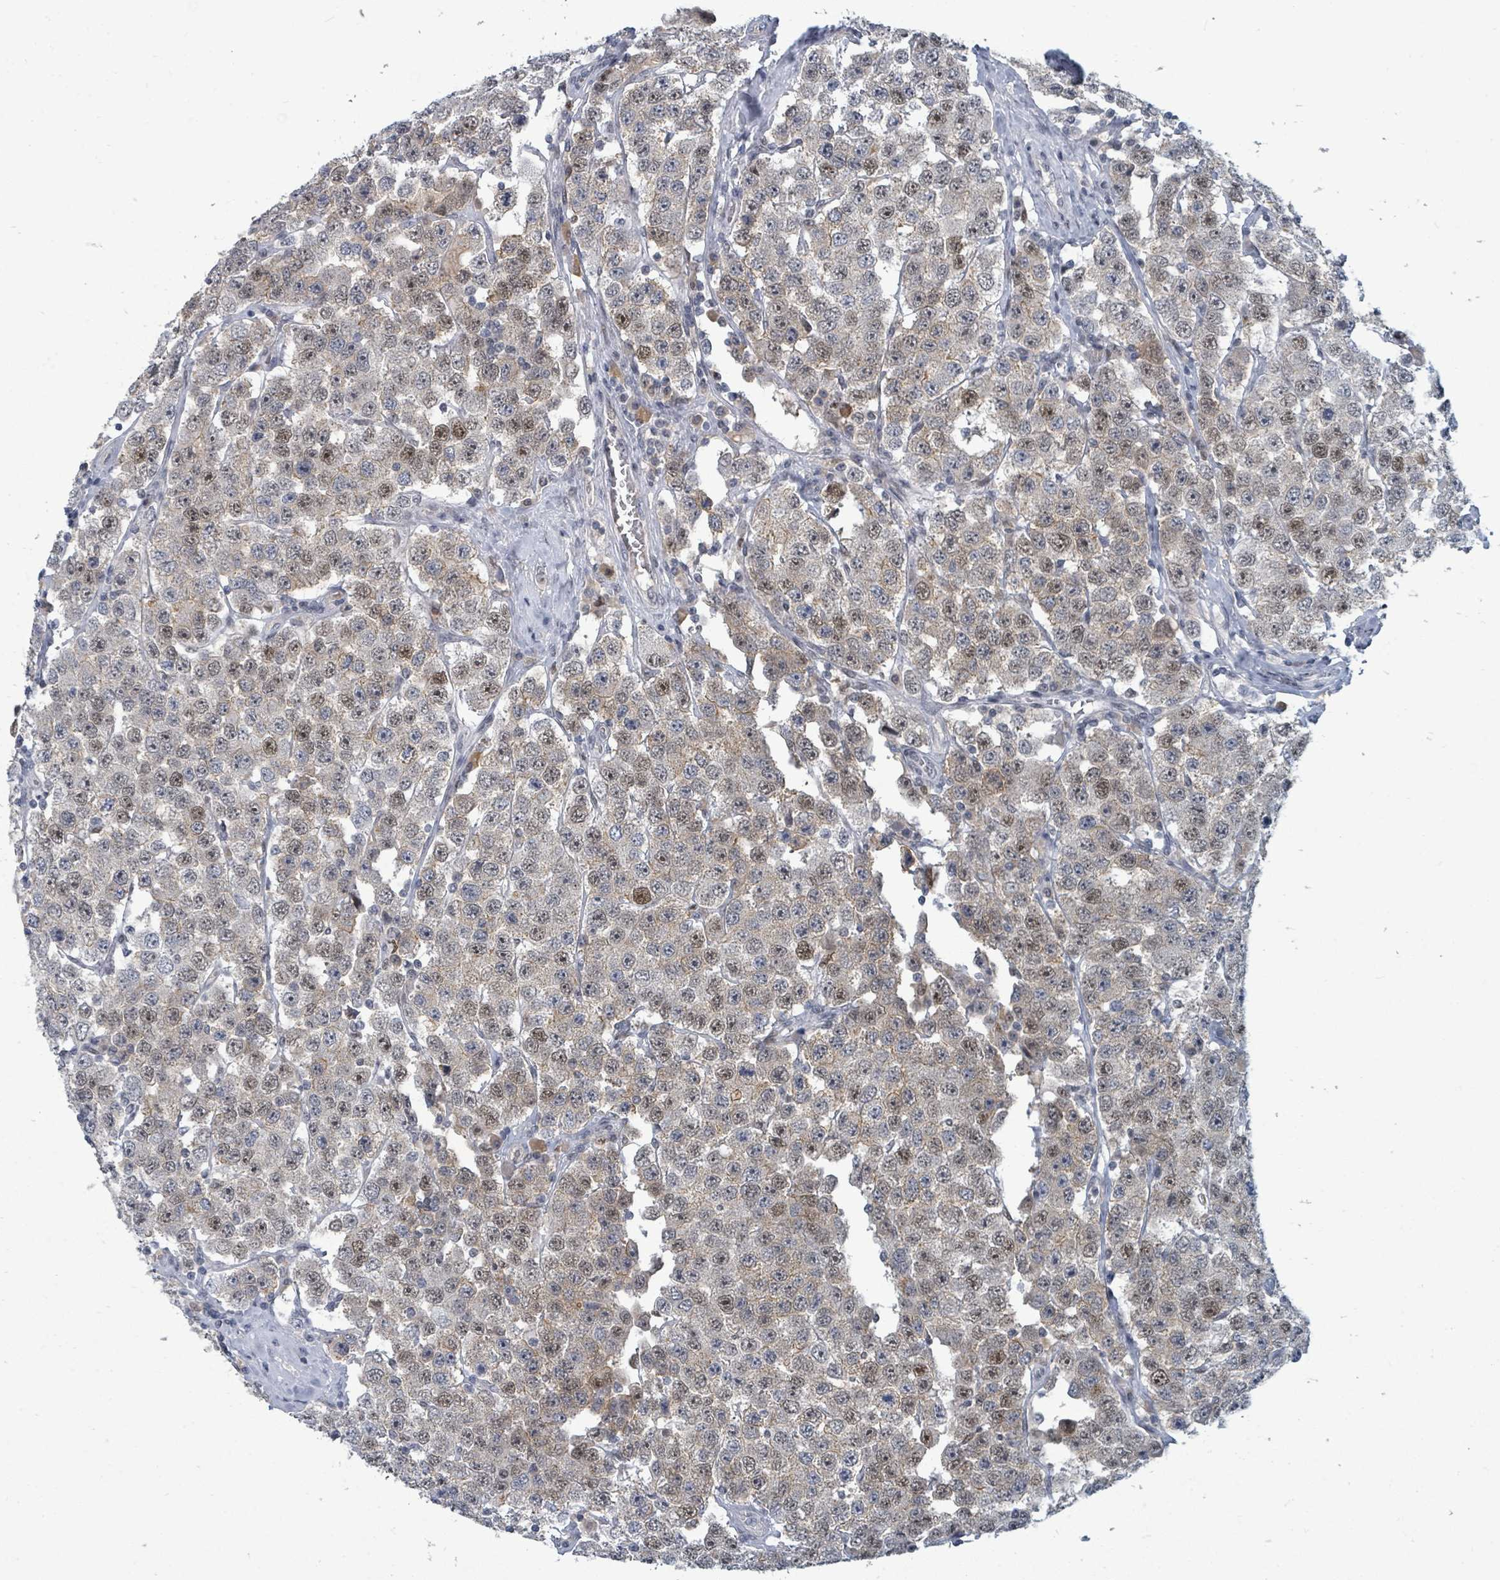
{"staining": {"intensity": "weak", "quantity": "25%-75%", "location": "cytoplasmic/membranous,nuclear"}, "tissue": "testis cancer", "cell_type": "Tumor cells", "image_type": "cancer", "snomed": [{"axis": "morphology", "description": "Seminoma, NOS"}, {"axis": "topography", "description": "Testis"}], "caption": "Protein staining by IHC reveals weak cytoplasmic/membranous and nuclear staining in approximately 25%-75% of tumor cells in testis seminoma.", "gene": "UCK1", "patient": {"sex": "male", "age": 28}}